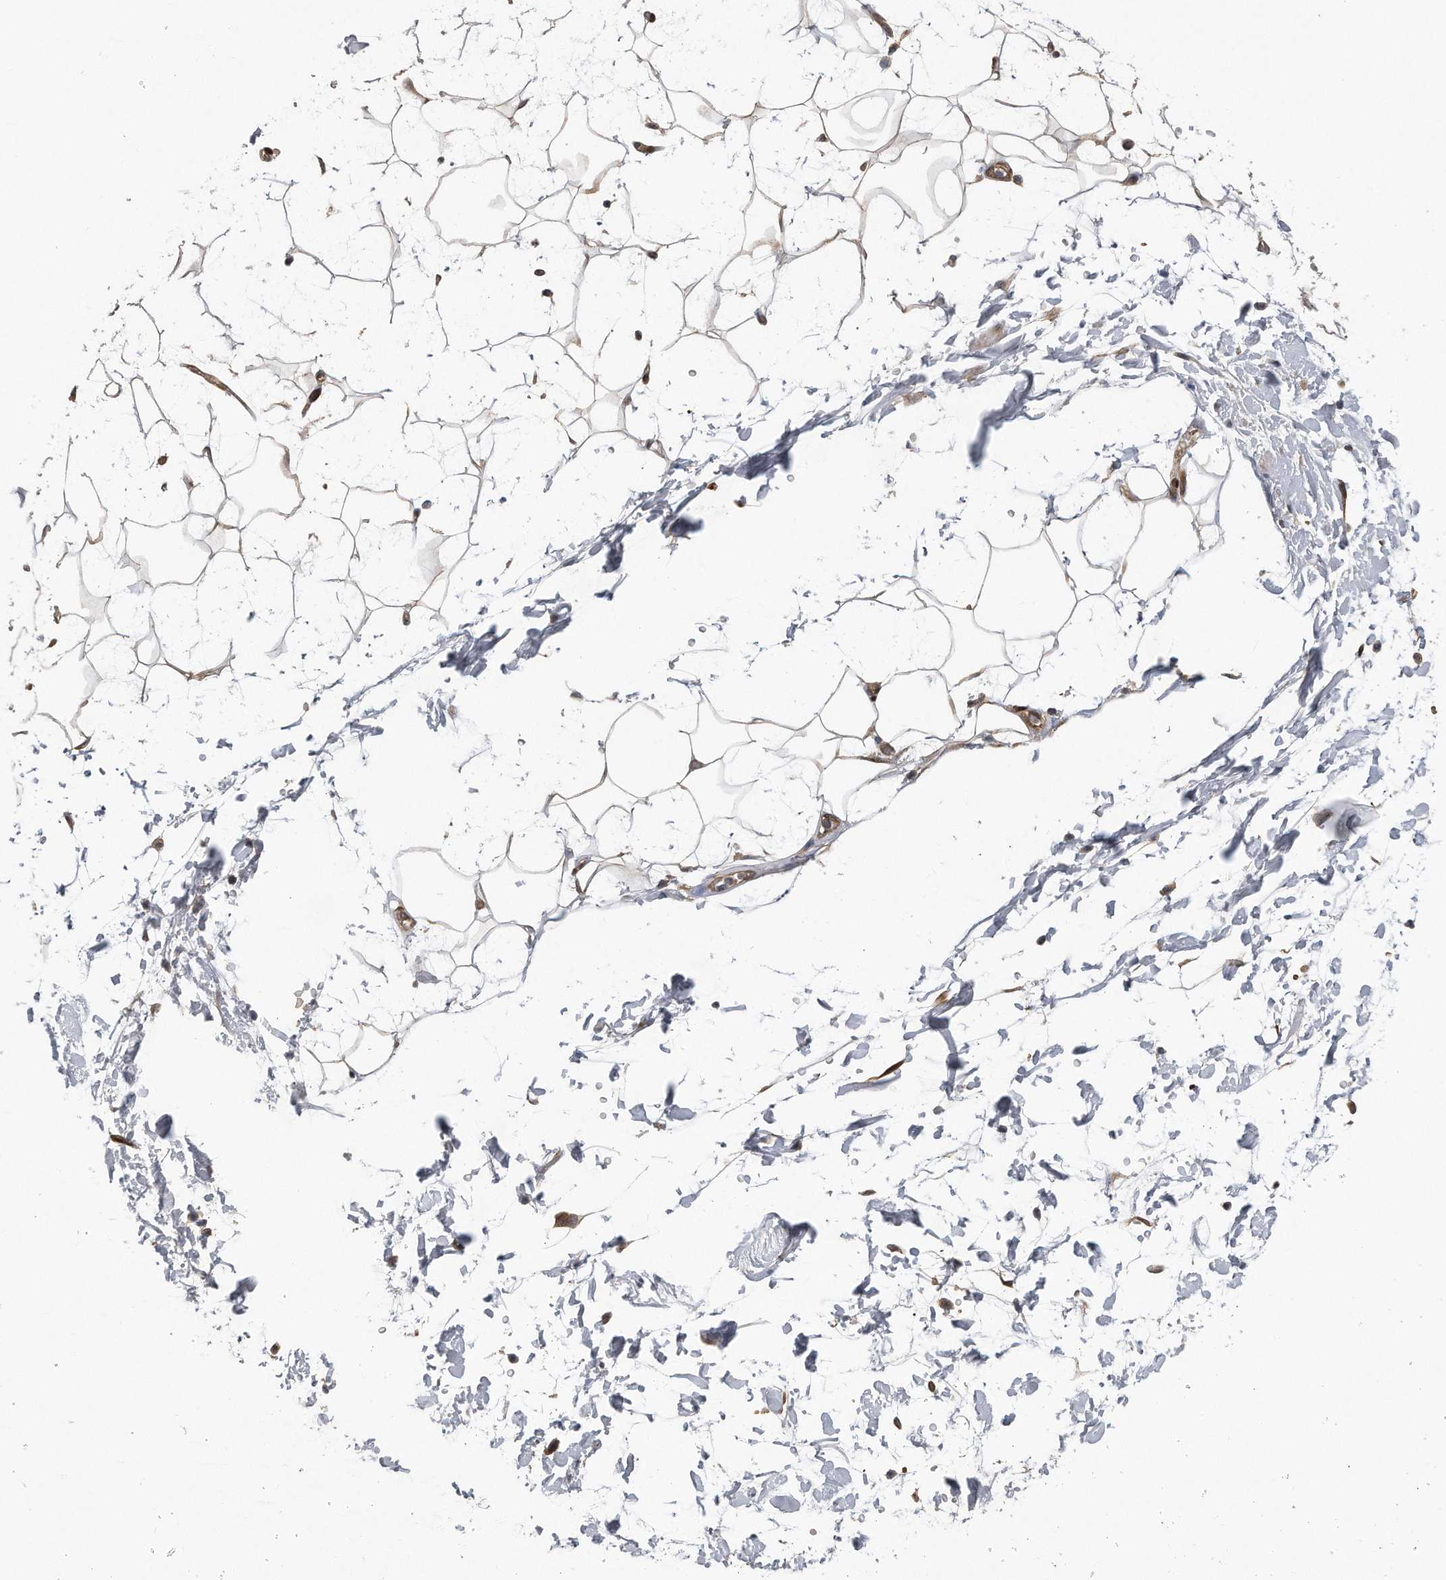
{"staining": {"intensity": "moderate", "quantity": "25%-75%", "location": "cytoplasmic/membranous"}, "tissue": "adipose tissue", "cell_type": "Adipocytes", "image_type": "normal", "snomed": [{"axis": "morphology", "description": "Normal tissue, NOS"}, {"axis": "topography", "description": "Soft tissue"}], "caption": "Adipose tissue stained with a protein marker reveals moderate staining in adipocytes.", "gene": "ZNF79", "patient": {"sex": "male", "age": 72}}